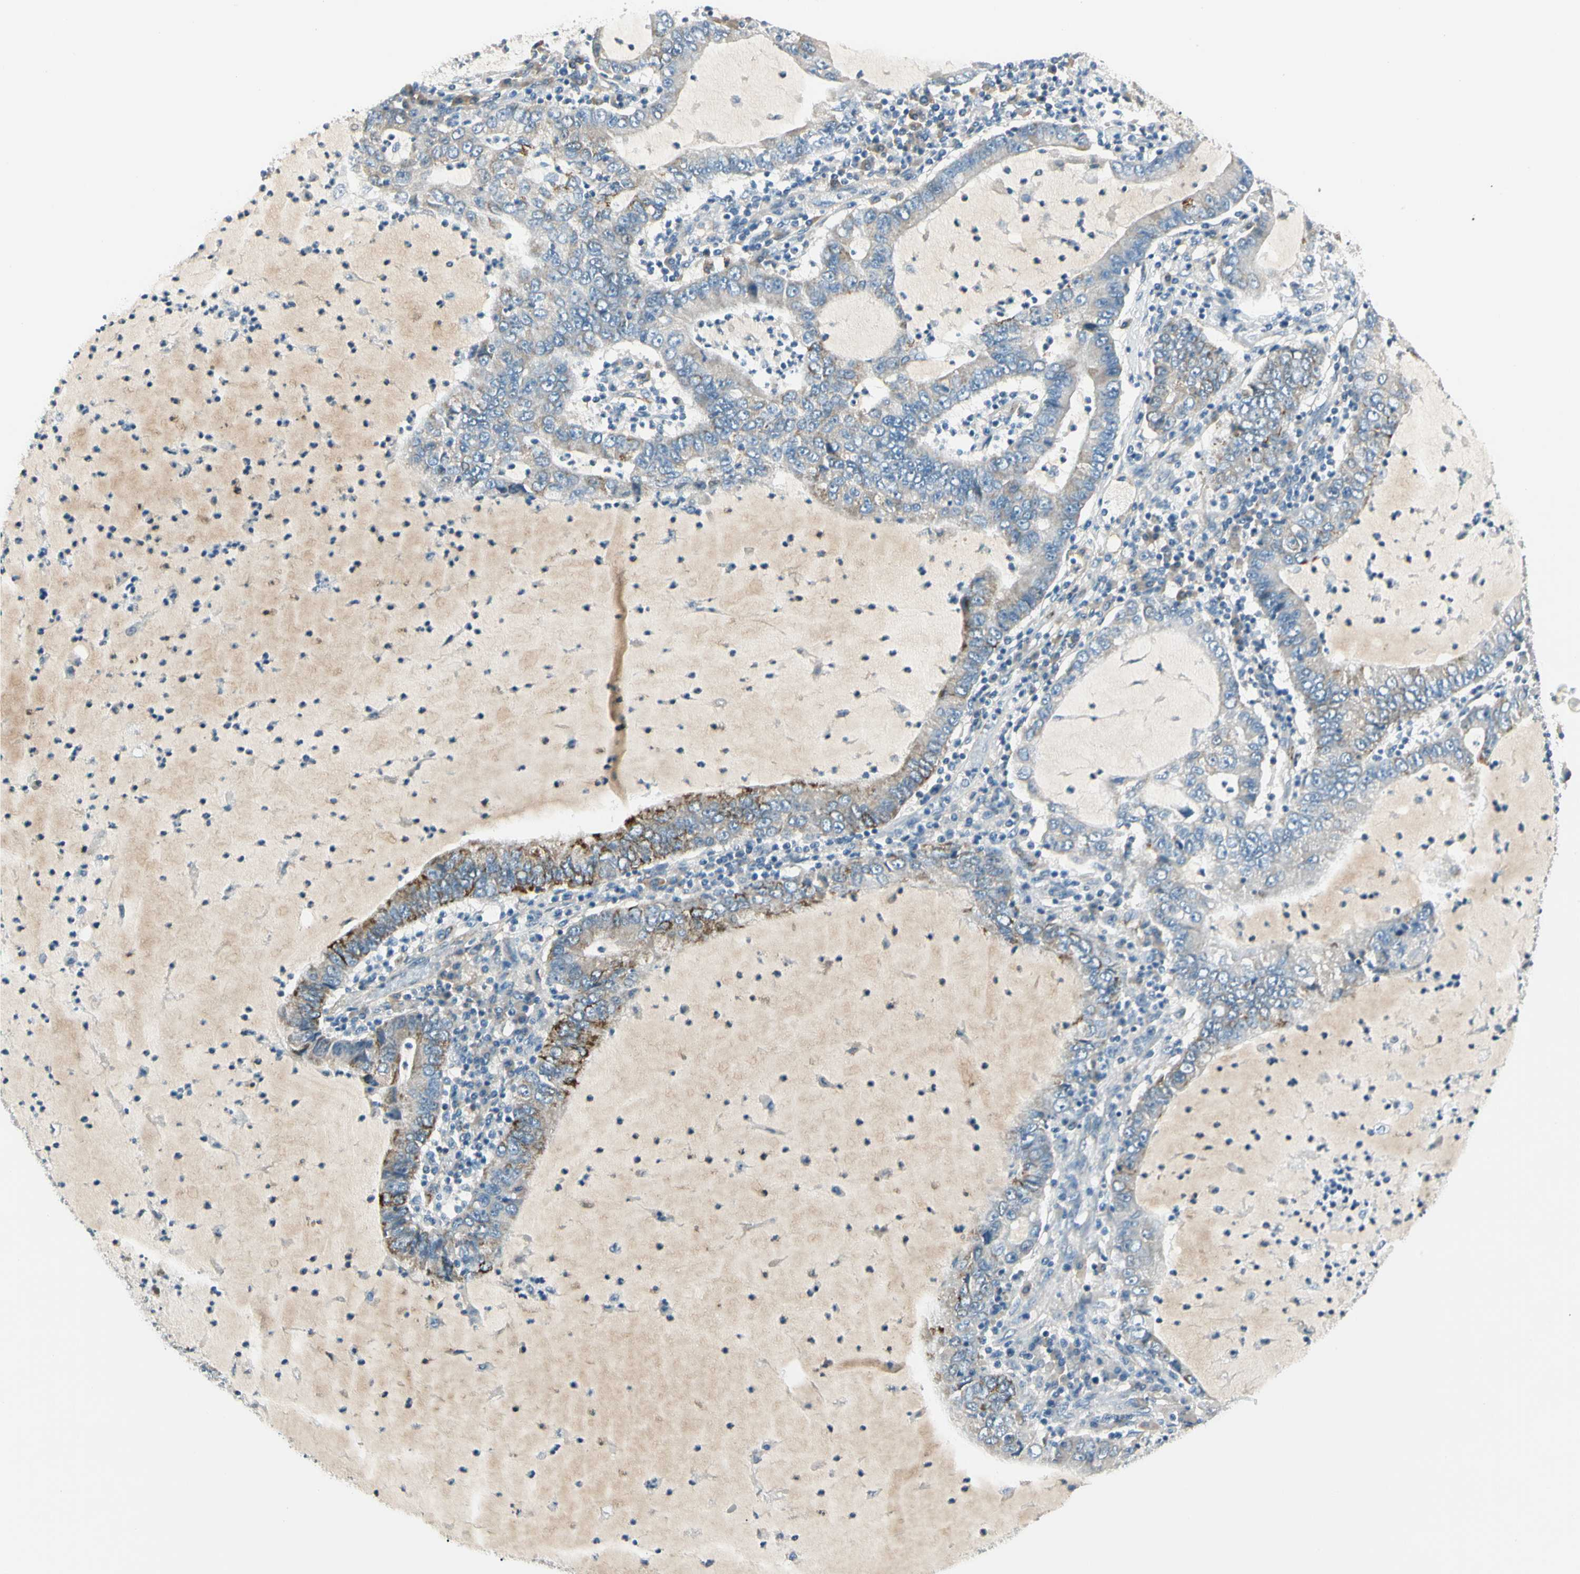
{"staining": {"intensity": "moderate", "quantity": "<25%", "location": "cytoplasmic/membranous"}, "tissue": "lung cancer", "cell_type": "Tumor cells", "image_type": "cancer", "snomed": [{"axis": "morphology", "description": "Adenocarcinoma, NOS"}, {"axis": "topography", "description": "Lung"}], "caption": "Protein expression analysis of lung cancer (adenocarcinoma) reveals moderate cytoplasmic/membranous expression in approximately <25% of tumor cells. The staining was performed using DAB, with brown indicating positive protein expression. Nuclei are stained blue with hematoxylin.", "gene": "SLC6A15", "patient": {"sex": "female", "age": 51}}